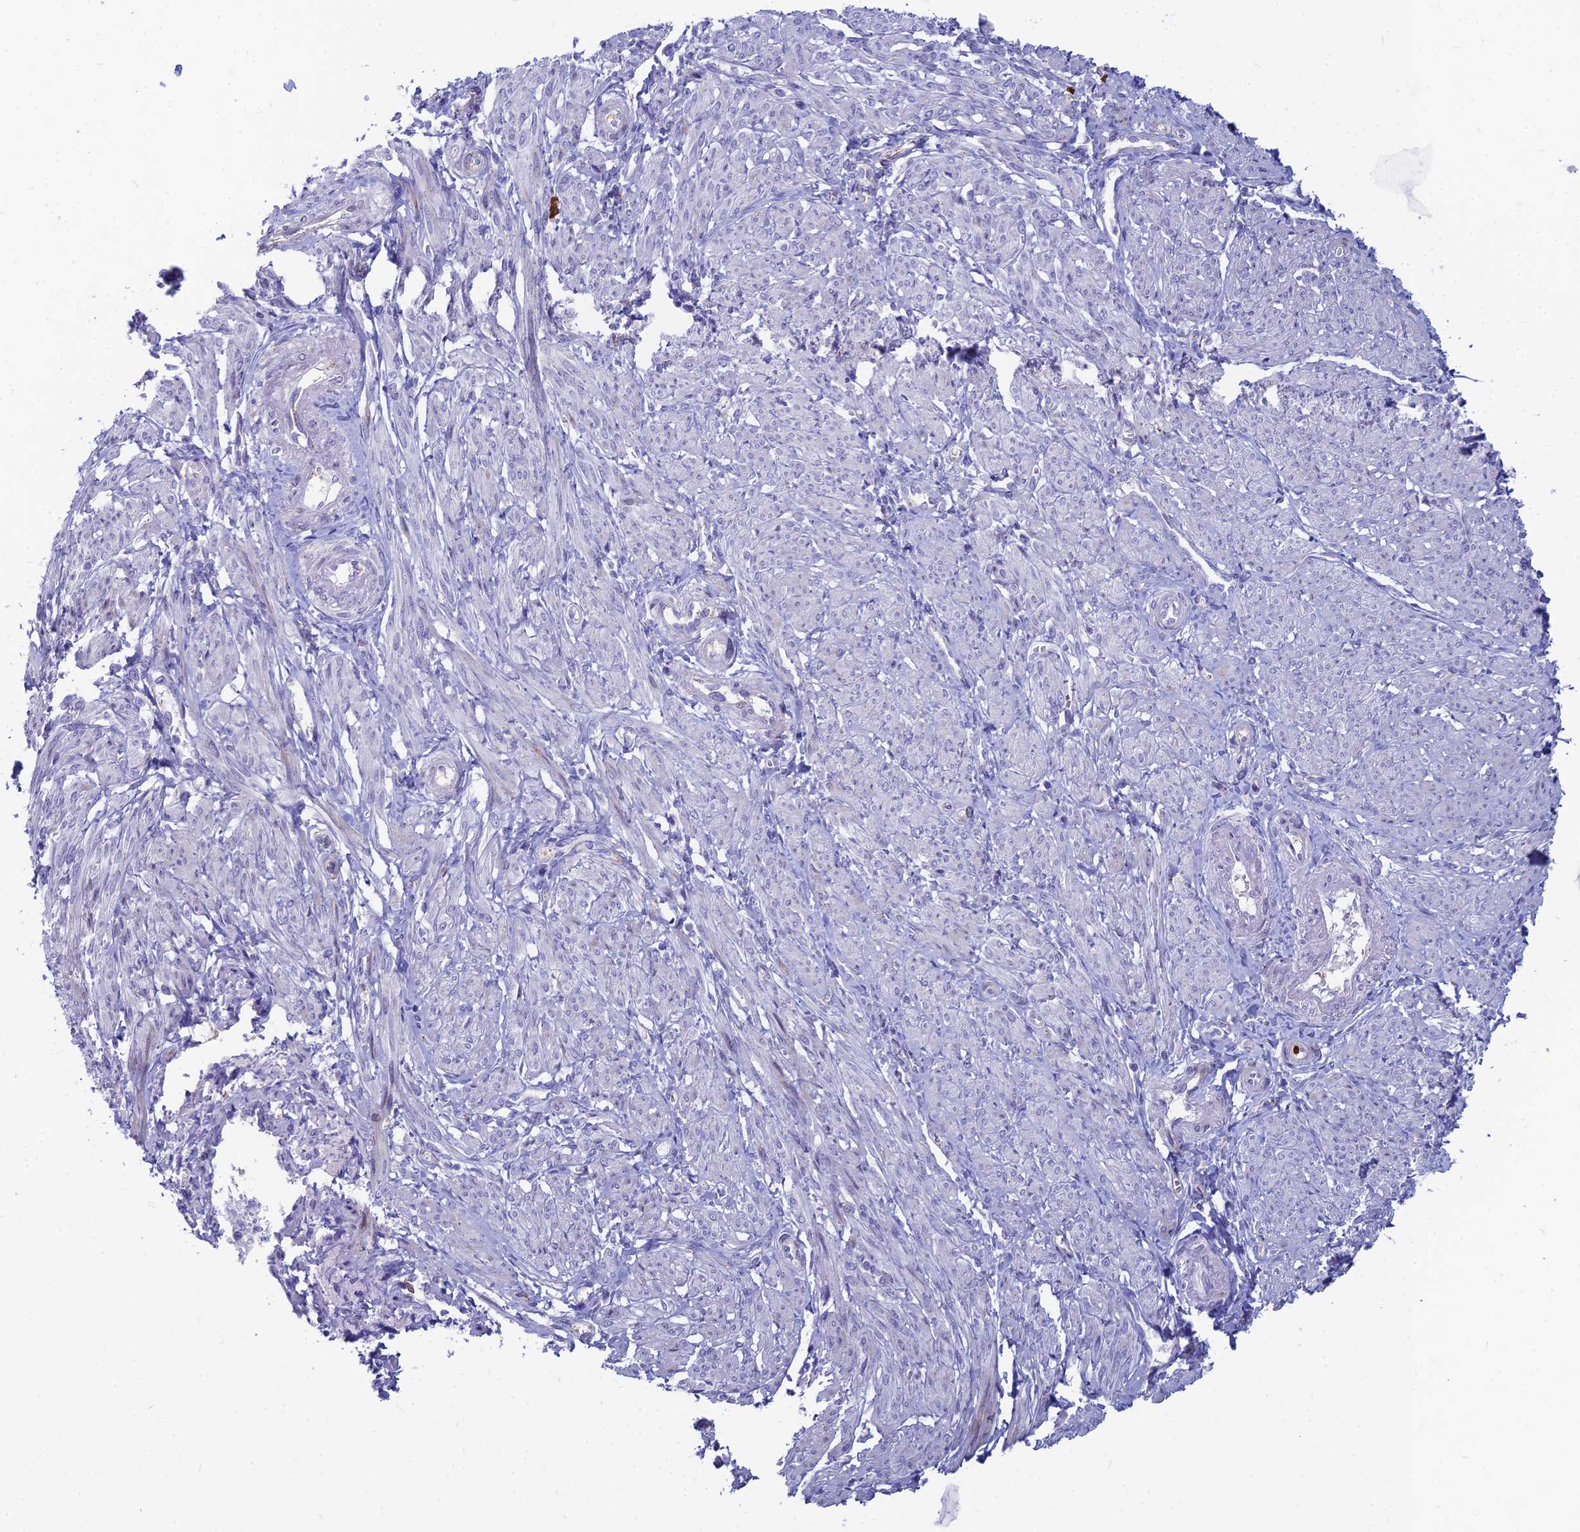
{"staining": {"intensity": "negative", "quantity": "none", "location": "none"}, "tissue": "smooth muscle", "cell_type": "Smooth muscle cells", "image_type": "normal", "snomed": [{"axis": "morphology", "description": "Normal tissue, NOS"}, {"axis": "topography", "description": "Smooth muscle"}], "caption": "Immunohistochemical staining of benign smooth muscle shows no significant staining in smooth muscle cells.", "gene": "ENSG00000285920", "patient": {"sex": "female", "age": 39}}